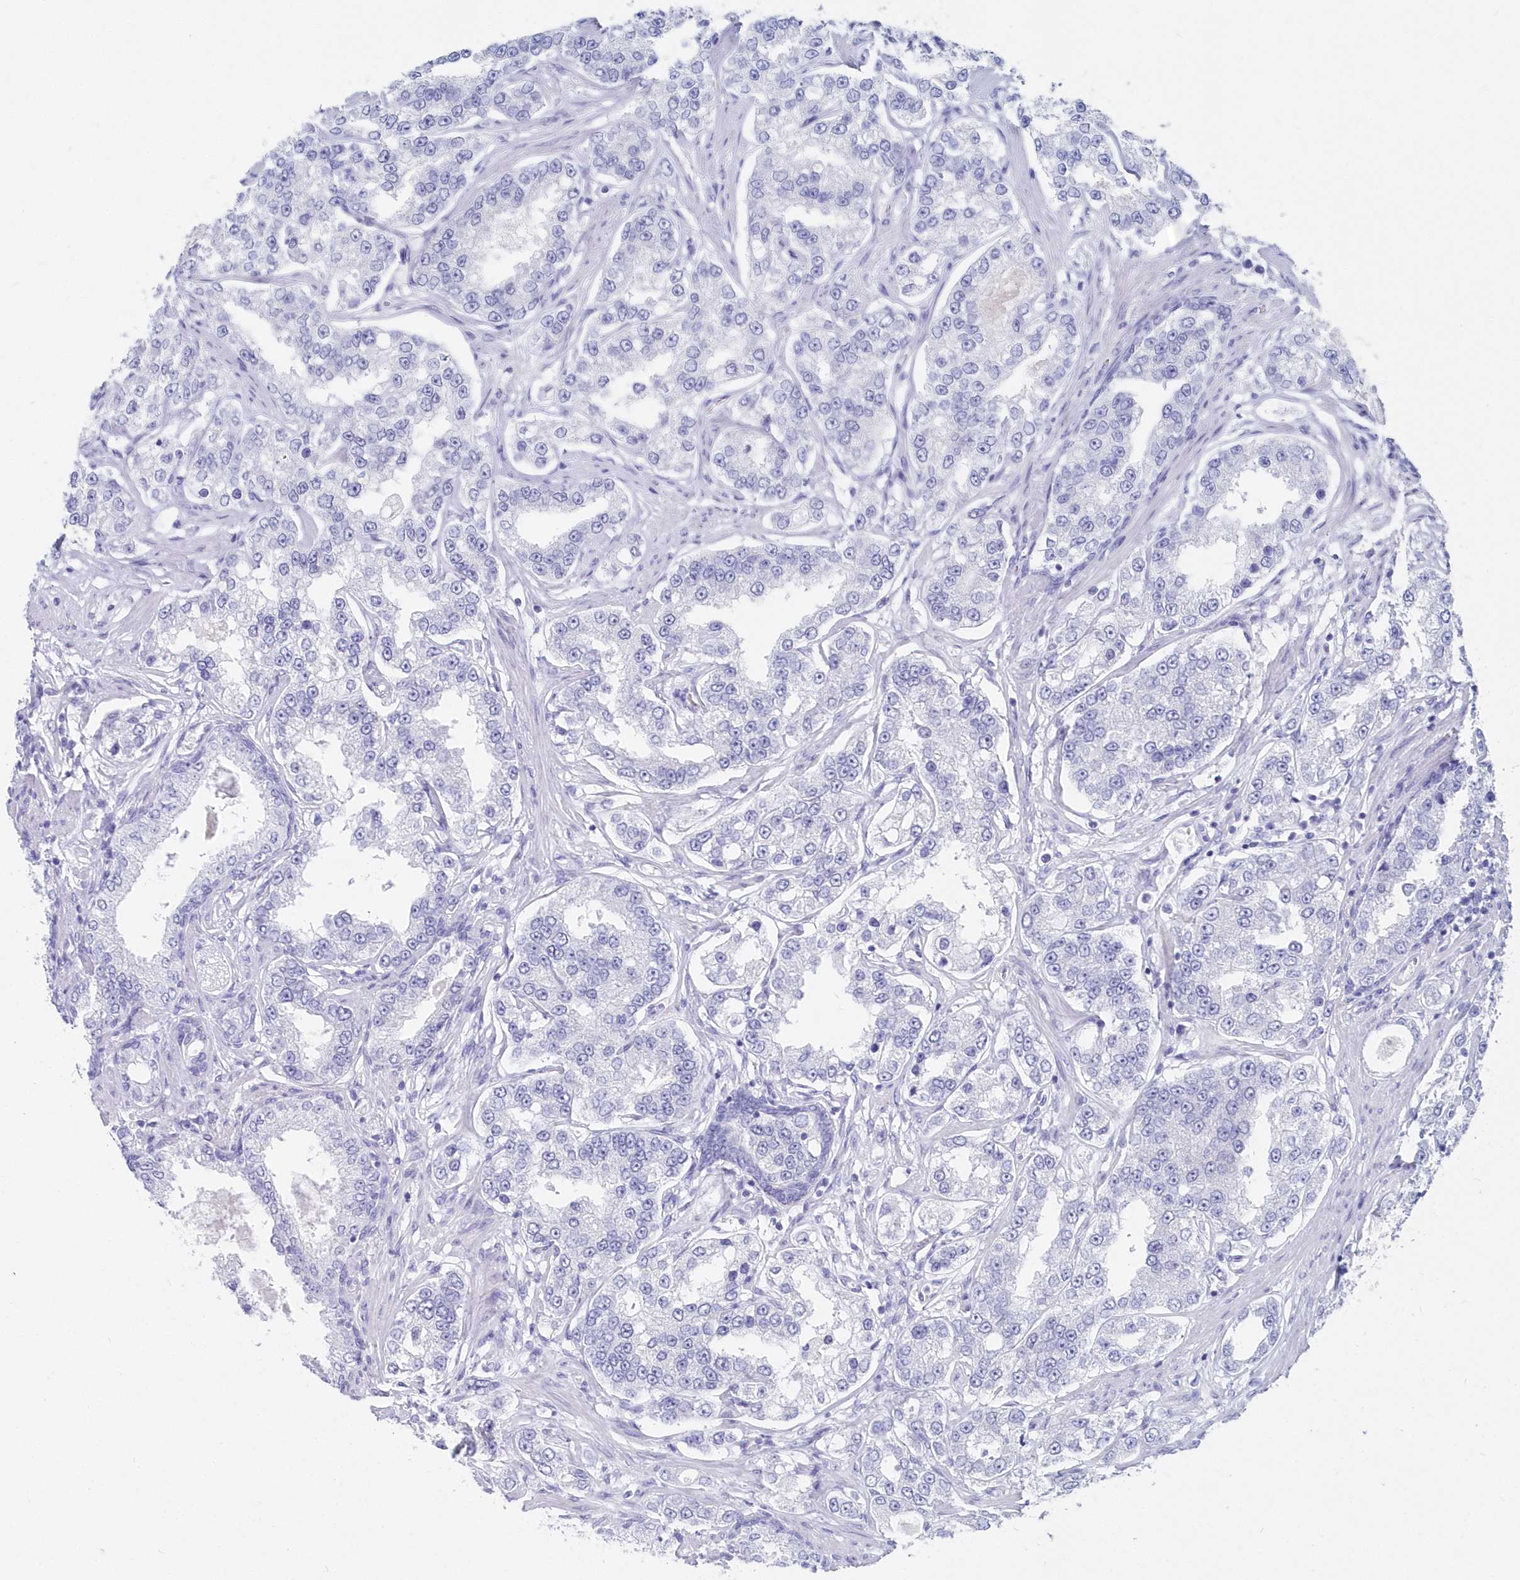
{"staining": {"intensity": "negative", "quantity": "none", "location": "none"}, "tissue": "prostate cancer", "cell_type": "Tumor cells", "image_type": "cancer", "snomed": [{"axis": "morphology", "description": "Normal tissue, NOS"}, {"axis": "morphology", "description": "Adenocarcinoma, High grade"}, {"axis": "topography", "description": "Prostate"}], "caption": "The histopathology image reveals no significant expression in tumor cells of high-grade adenocarcinoma (prostate).", "gene": "CSNK1G2", "patient": {"sex": "male", "age": 83}}